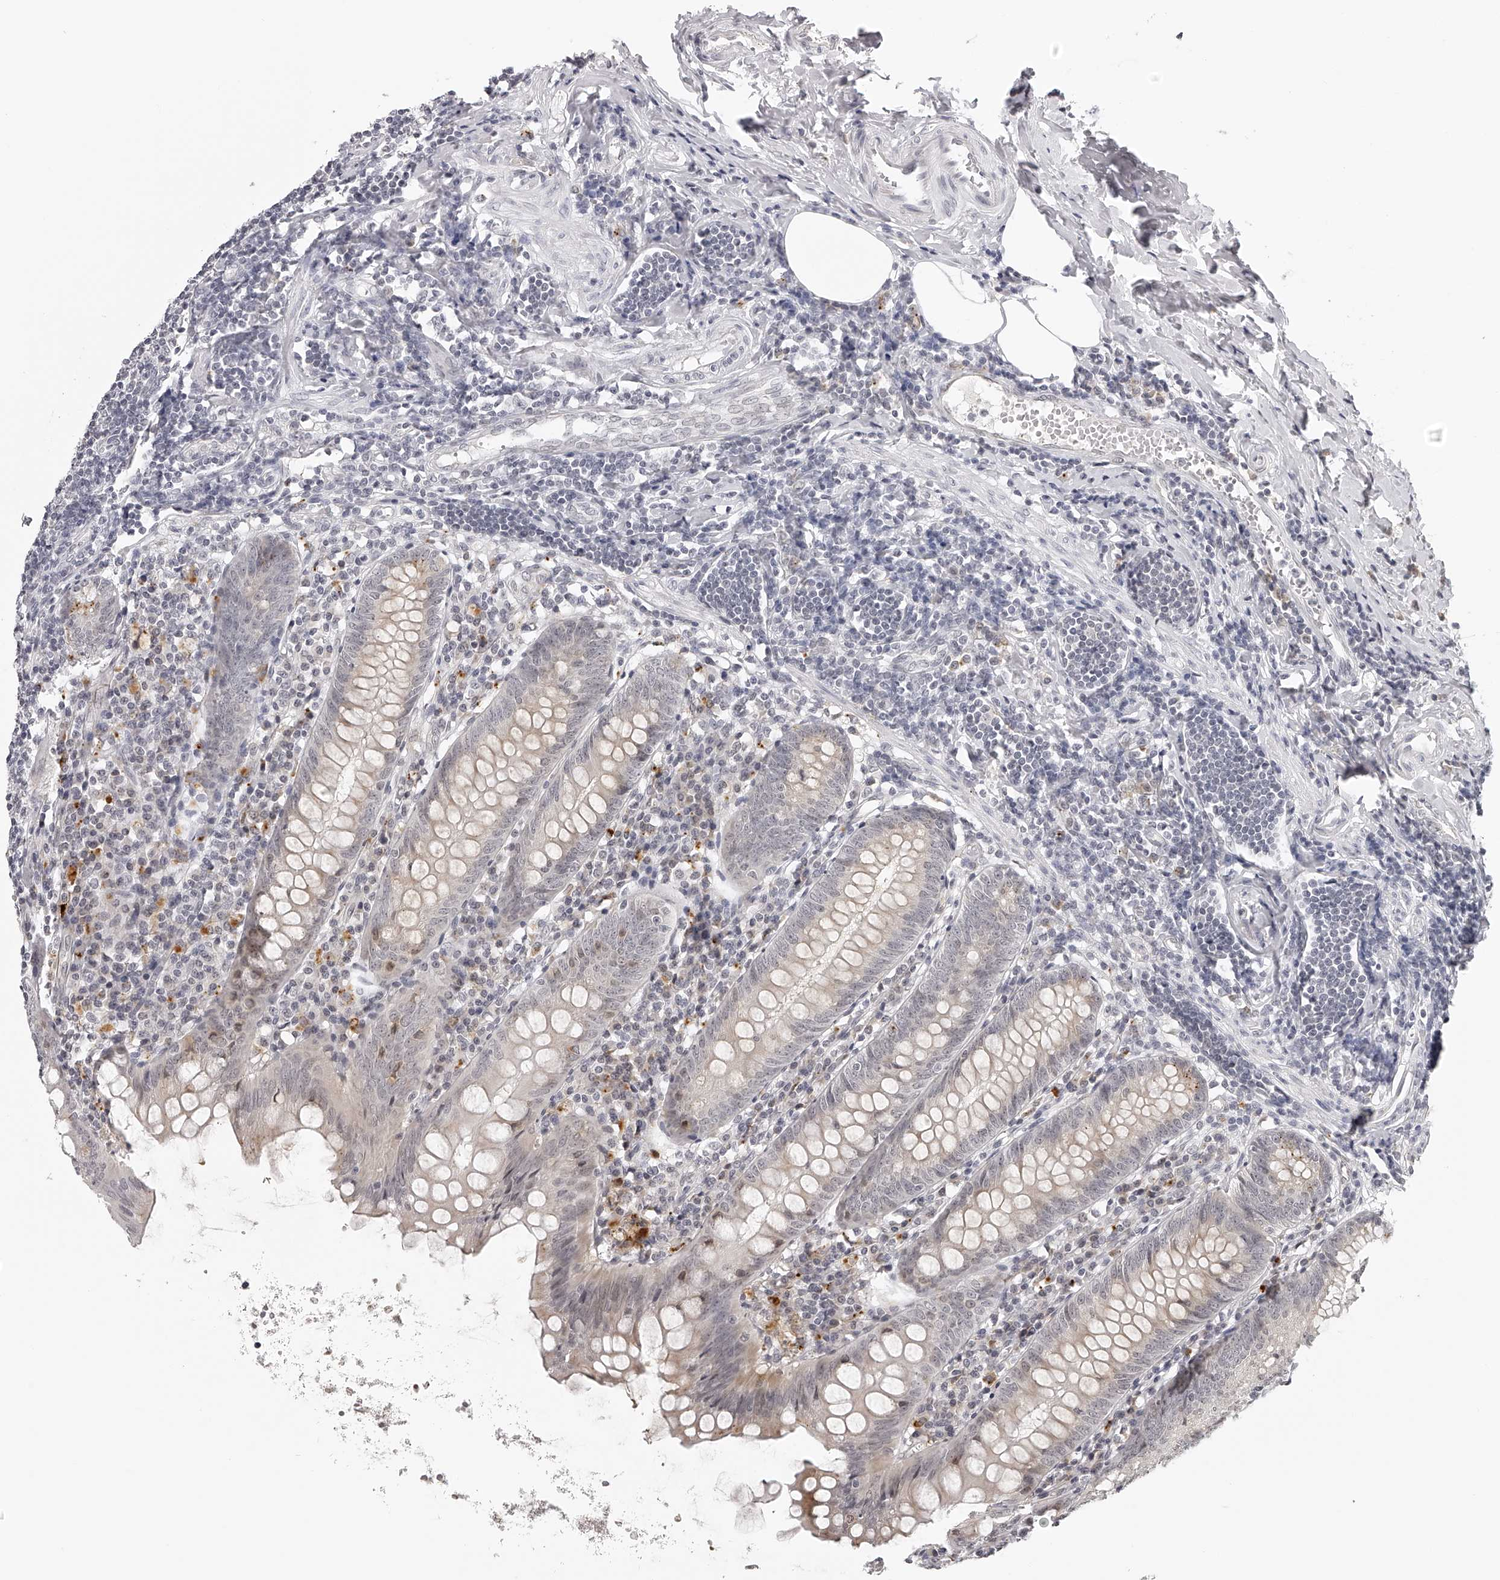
{"staining": {"intensity": "weak", "quantity": "<25%", "location": "cytoplasmic/membranous"}, "tissue": "appendix", "cell_type": "Glandular cells", "image_type": "normal", "snomed": [{"axis": "morphology", "description": "Normal tissue, NOS"}, {"axis": "topography", "description": "Appendix"}], "caption": "Image shows no significant protein positivity in glandular cells of normal appendix. (DAB (3,3'-diaminobenzidine) IHC with hematoxylin counter stain).", "gene": "RNF220", "patient": {"sex": "female", "age": 54}}